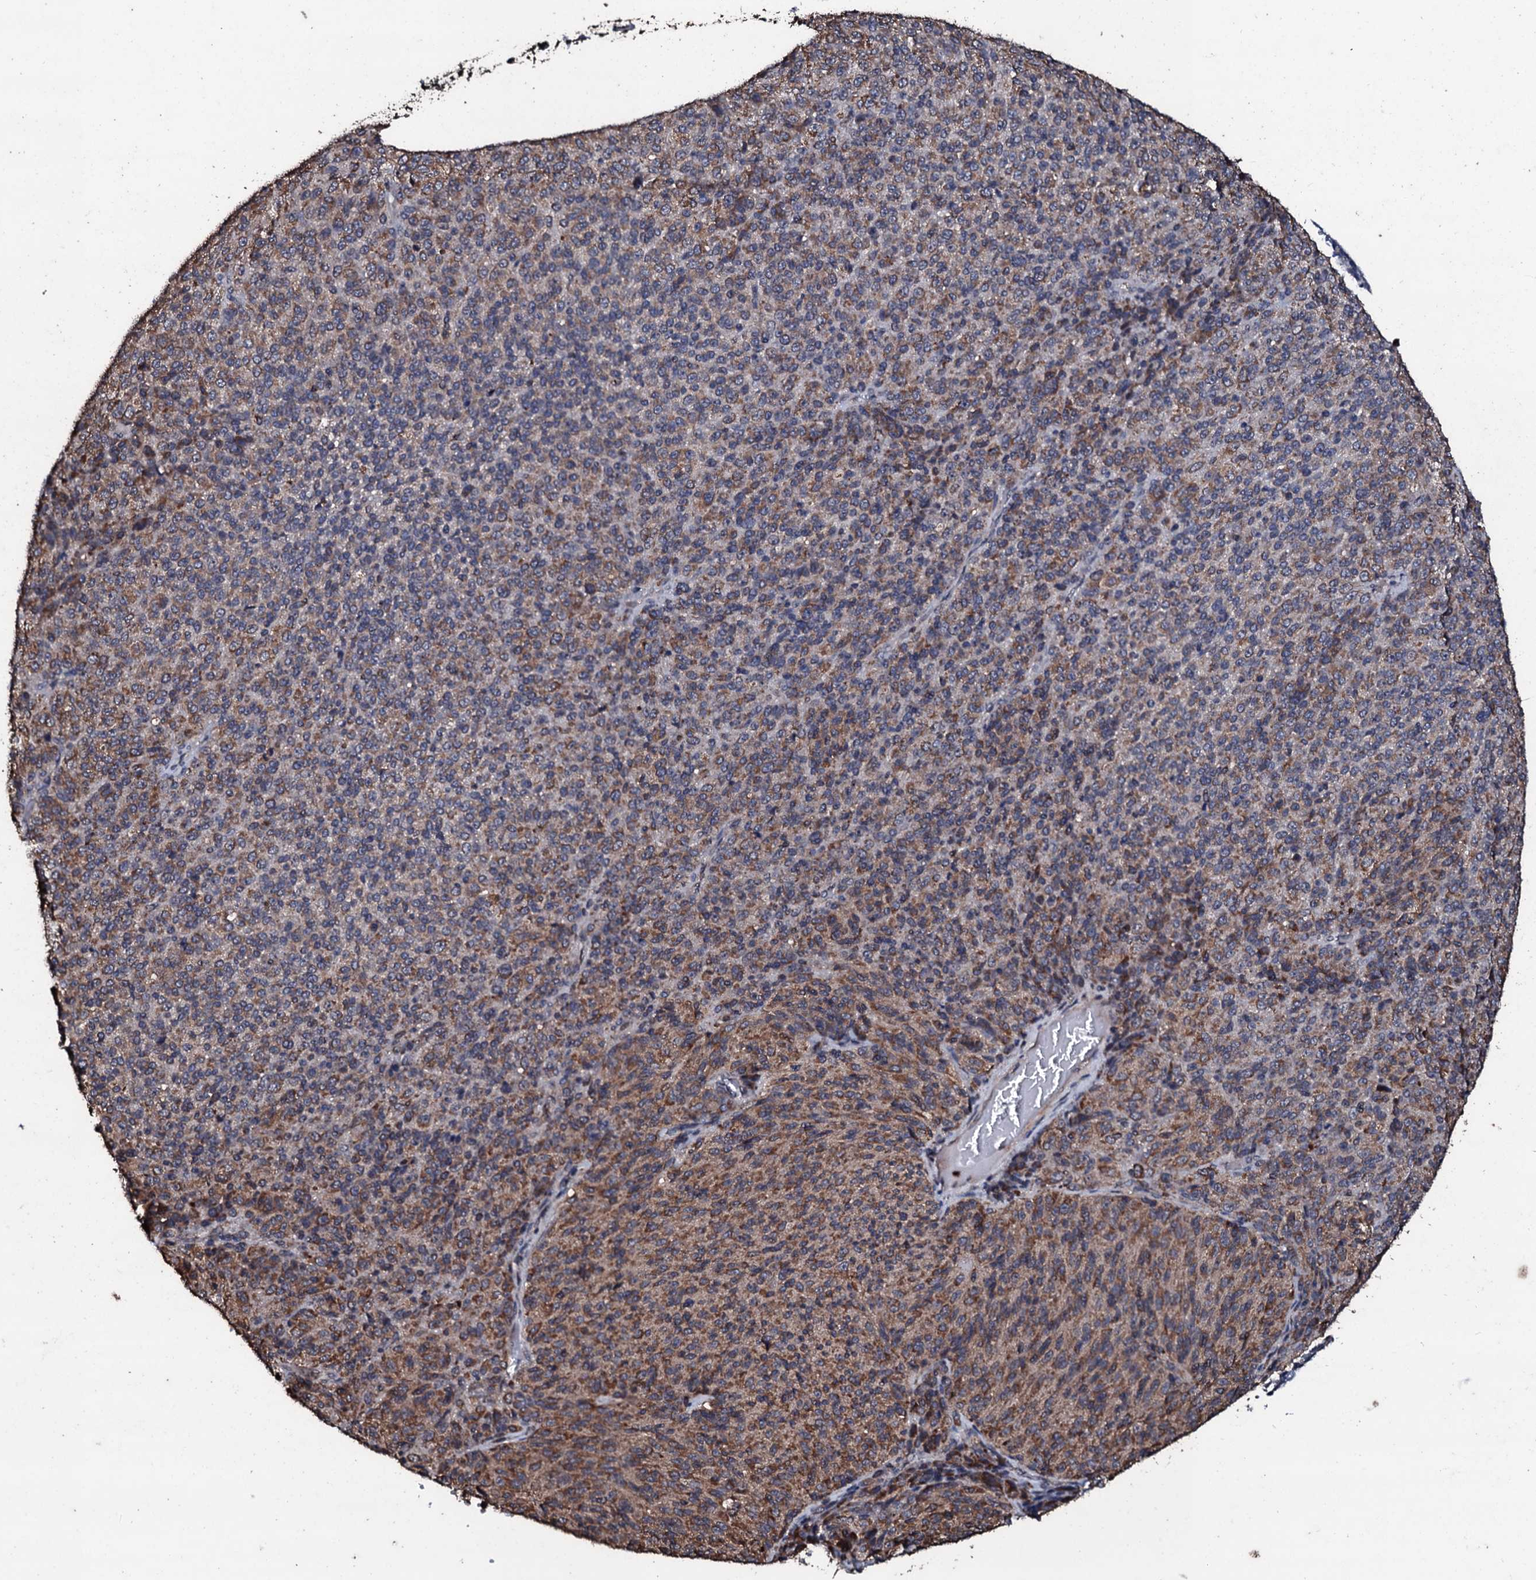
{"staining": {"intensity": "moderate", "quantity": ">75%", "location": "cytoplasmic/membranous"}, "tissue": "melanoma", "cell_type": "Tumor cells", "image_type": "cancer", "snomed": [{"axis": "morphology", "description": "Malignant melanoma, Metastatic site"}, {"axis": "topography", "description": "Brain"}], "caption": "Tumor cells exhibit medium levels of moderate cytoplasmic/membranous expression in about >75% of cells in human melanoma. The staining was performed using DAB (3,3'-diaminobenzidine) to visualize the protein expression in brown, while the nuclei were stained in blue with hematoxylin (Magnification: 20x).", "gene": "SDHAF2", "patient": {"sex": "female", "age": 56}}